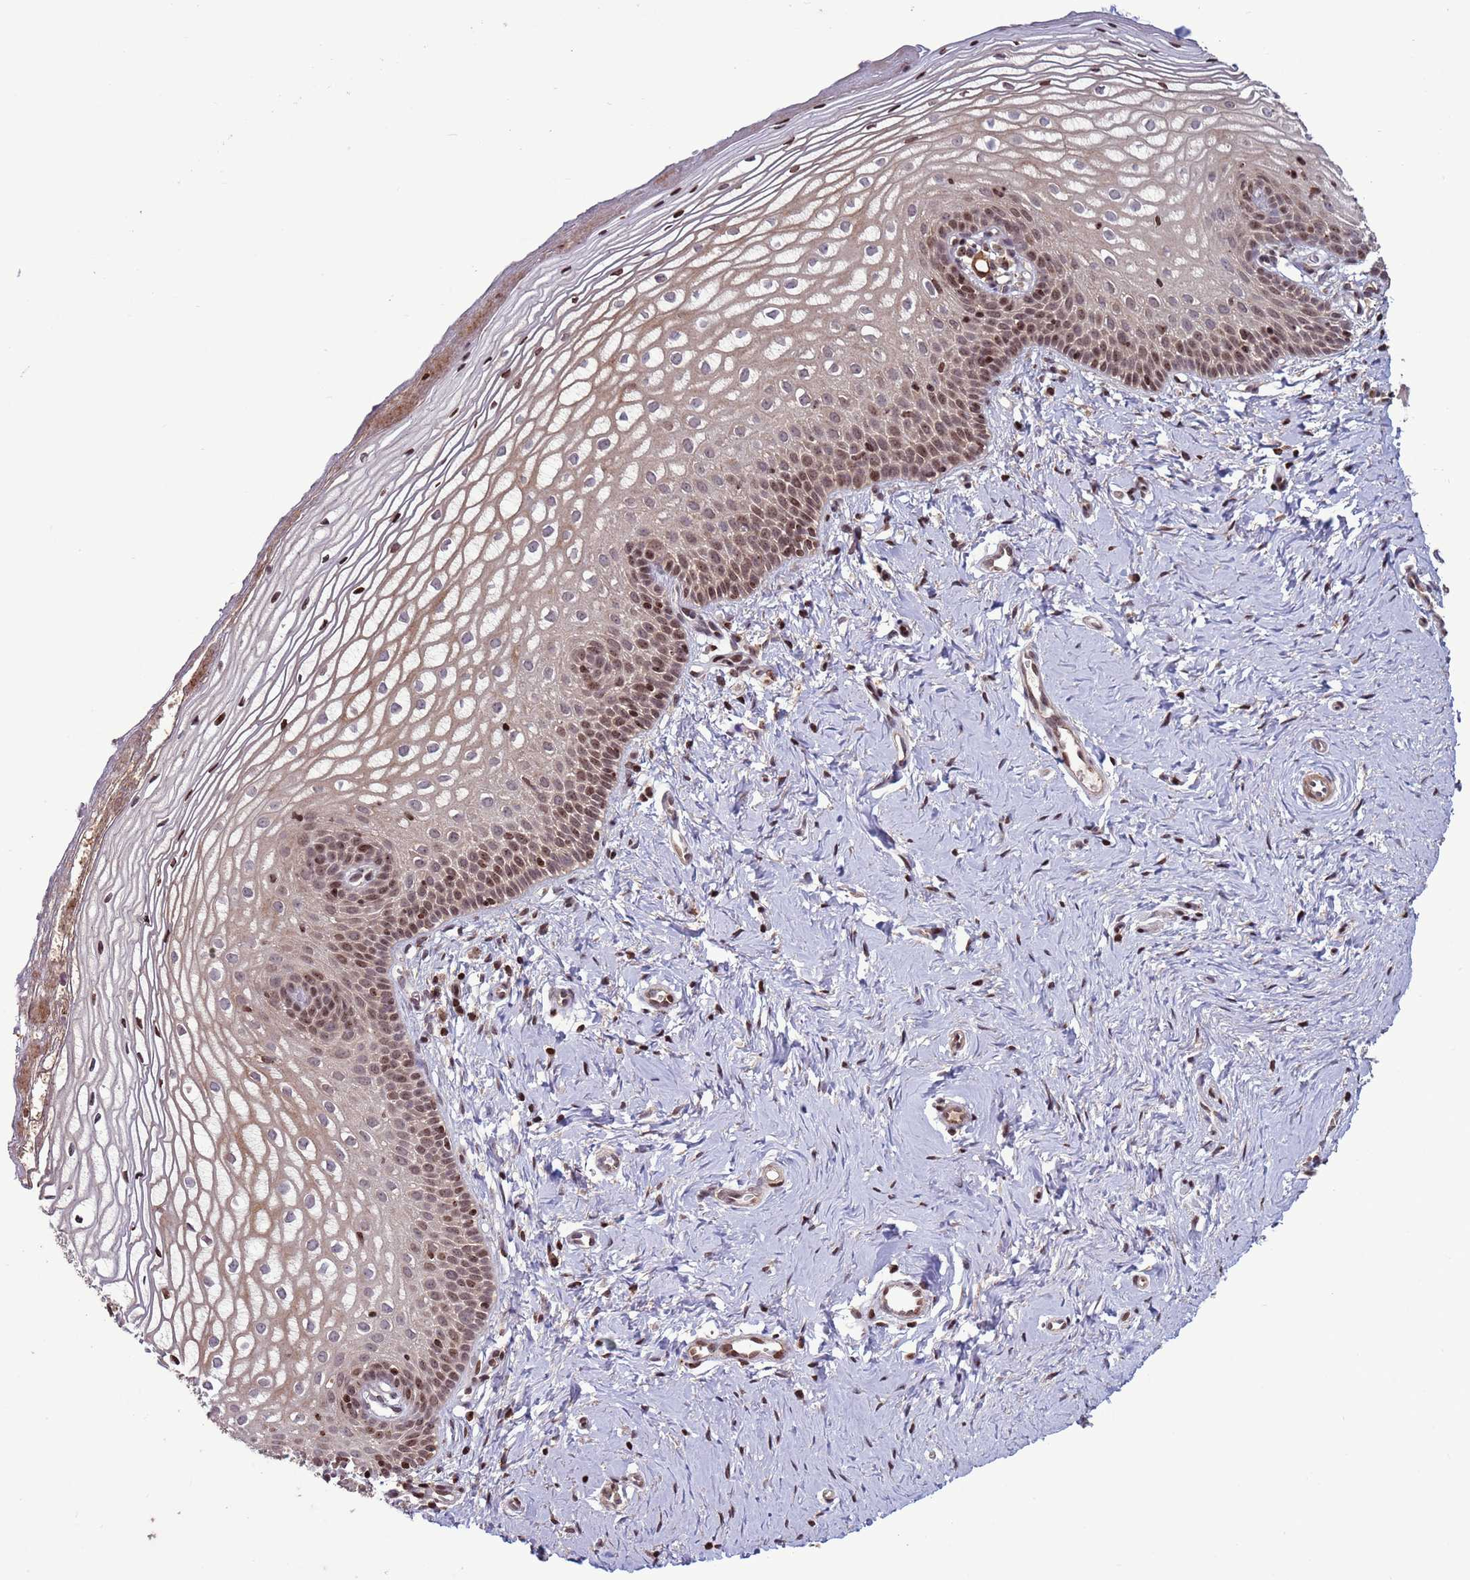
{"staining": {"intensity": "moderate", "quantity": "25%-75%", "location": "nuclear"}, "tissue": "vagina", "cell_type": "Squamous epithelial cells", "image_type": "normal", "snomed": [{"axis": "morphology", "description": "Normal tissue, NOS"}, {"axis": "topography", "description": "Vagina"}], "caption": "A histopathology image of human vagina stained for a protein reveals moderate nuclear brown staining in squamous epithelial cells.", "gene": "HGH1", "patient": {"sex": "female", "age": 56}}